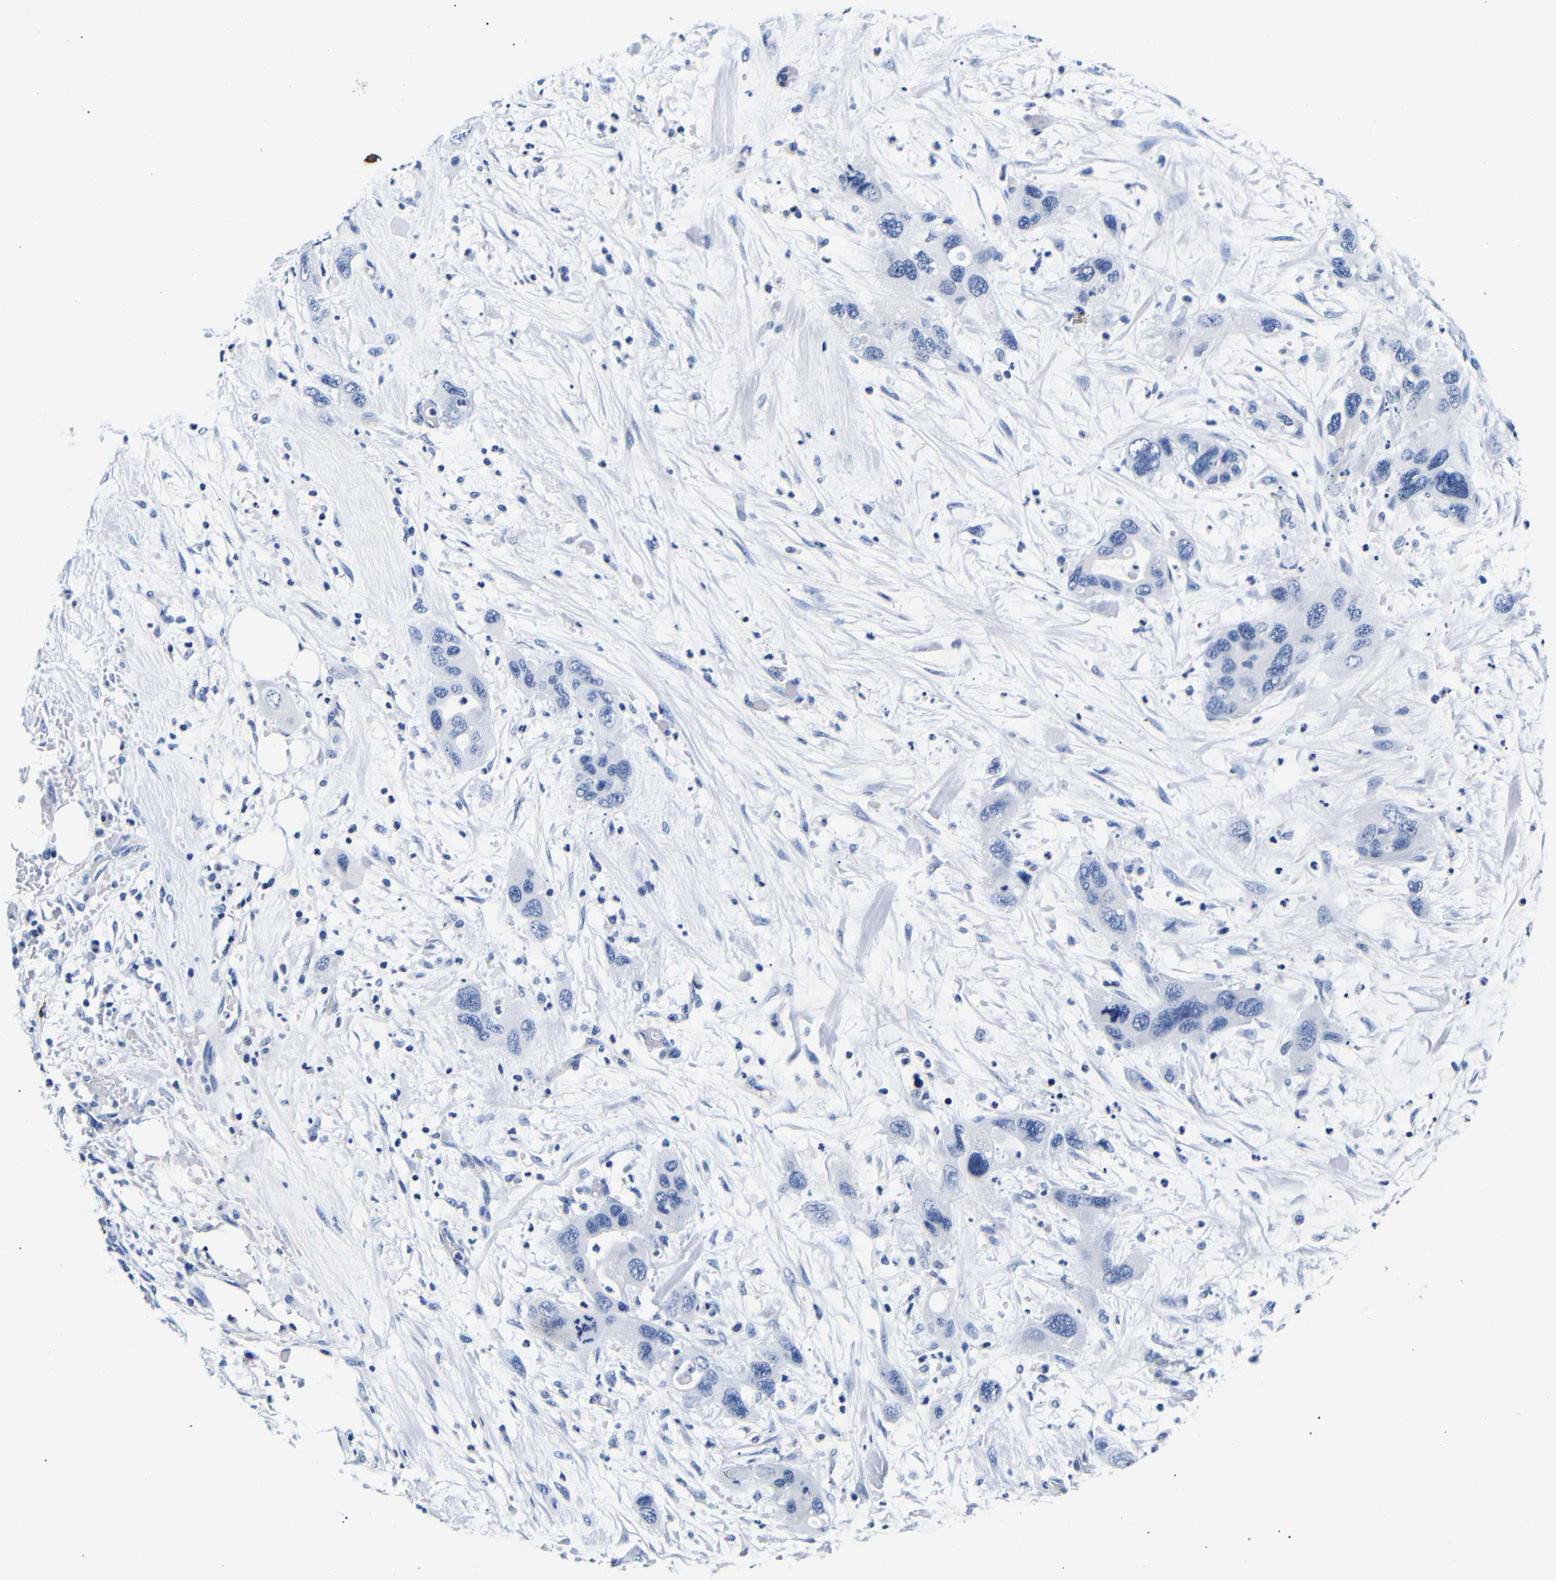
{"staining": {"intensity": "negative", "quantity": "none", "location": "none"}, "tissue": "pancreatic cancer", "cell_type": "Tumor cells", "image_type": "cancer", "snomed": [{"axis": "morphology", "description": "Adenocarcinoma, NOS"}, {"axis": "topography", "description": "Pancreas"}], "caption": "This is an immunohistochemistry micrograph of pancreatic cancer (adenocarcinoma). There is no positivity in tumor cells.", "gene": "GAP43", "patient": {"sex": "female", "age": 71}}